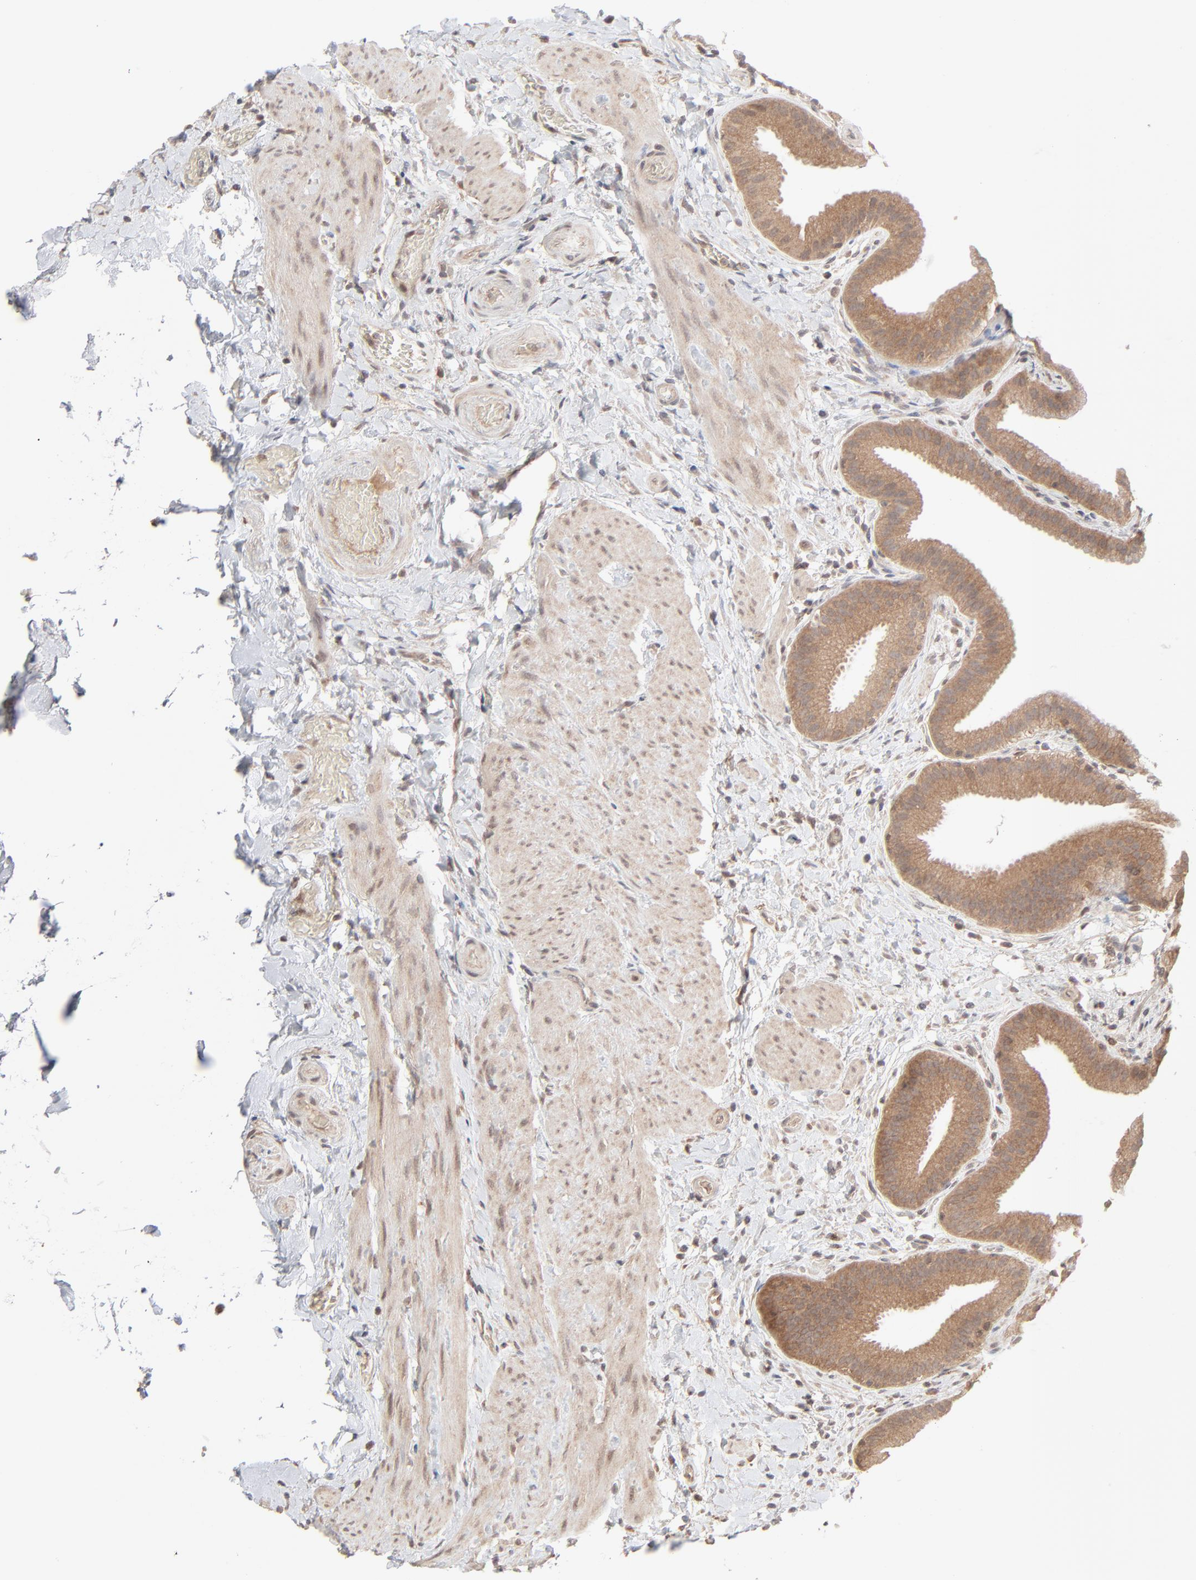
{"staining": {"intensity": "moderate", "quantity": ">75%", "location": "cytoplasmic/membranous,nuclear"}, "tissue": "gallbladder", "cell_type": "Glandular cells", "image_type": "normal", "snomed": [{"axis": "morphology", "description": "Normal tissue, NOS"}, {"axis": "topography", "description": "Gallbladder"}], "caption": "Normal gallbladder shows moderate cytoplasmic/membranous,nuclear expression in approximately >75% of glandular cells.", "gene": "SCFD1", "patient": {"sex": "female", "age": 63}}